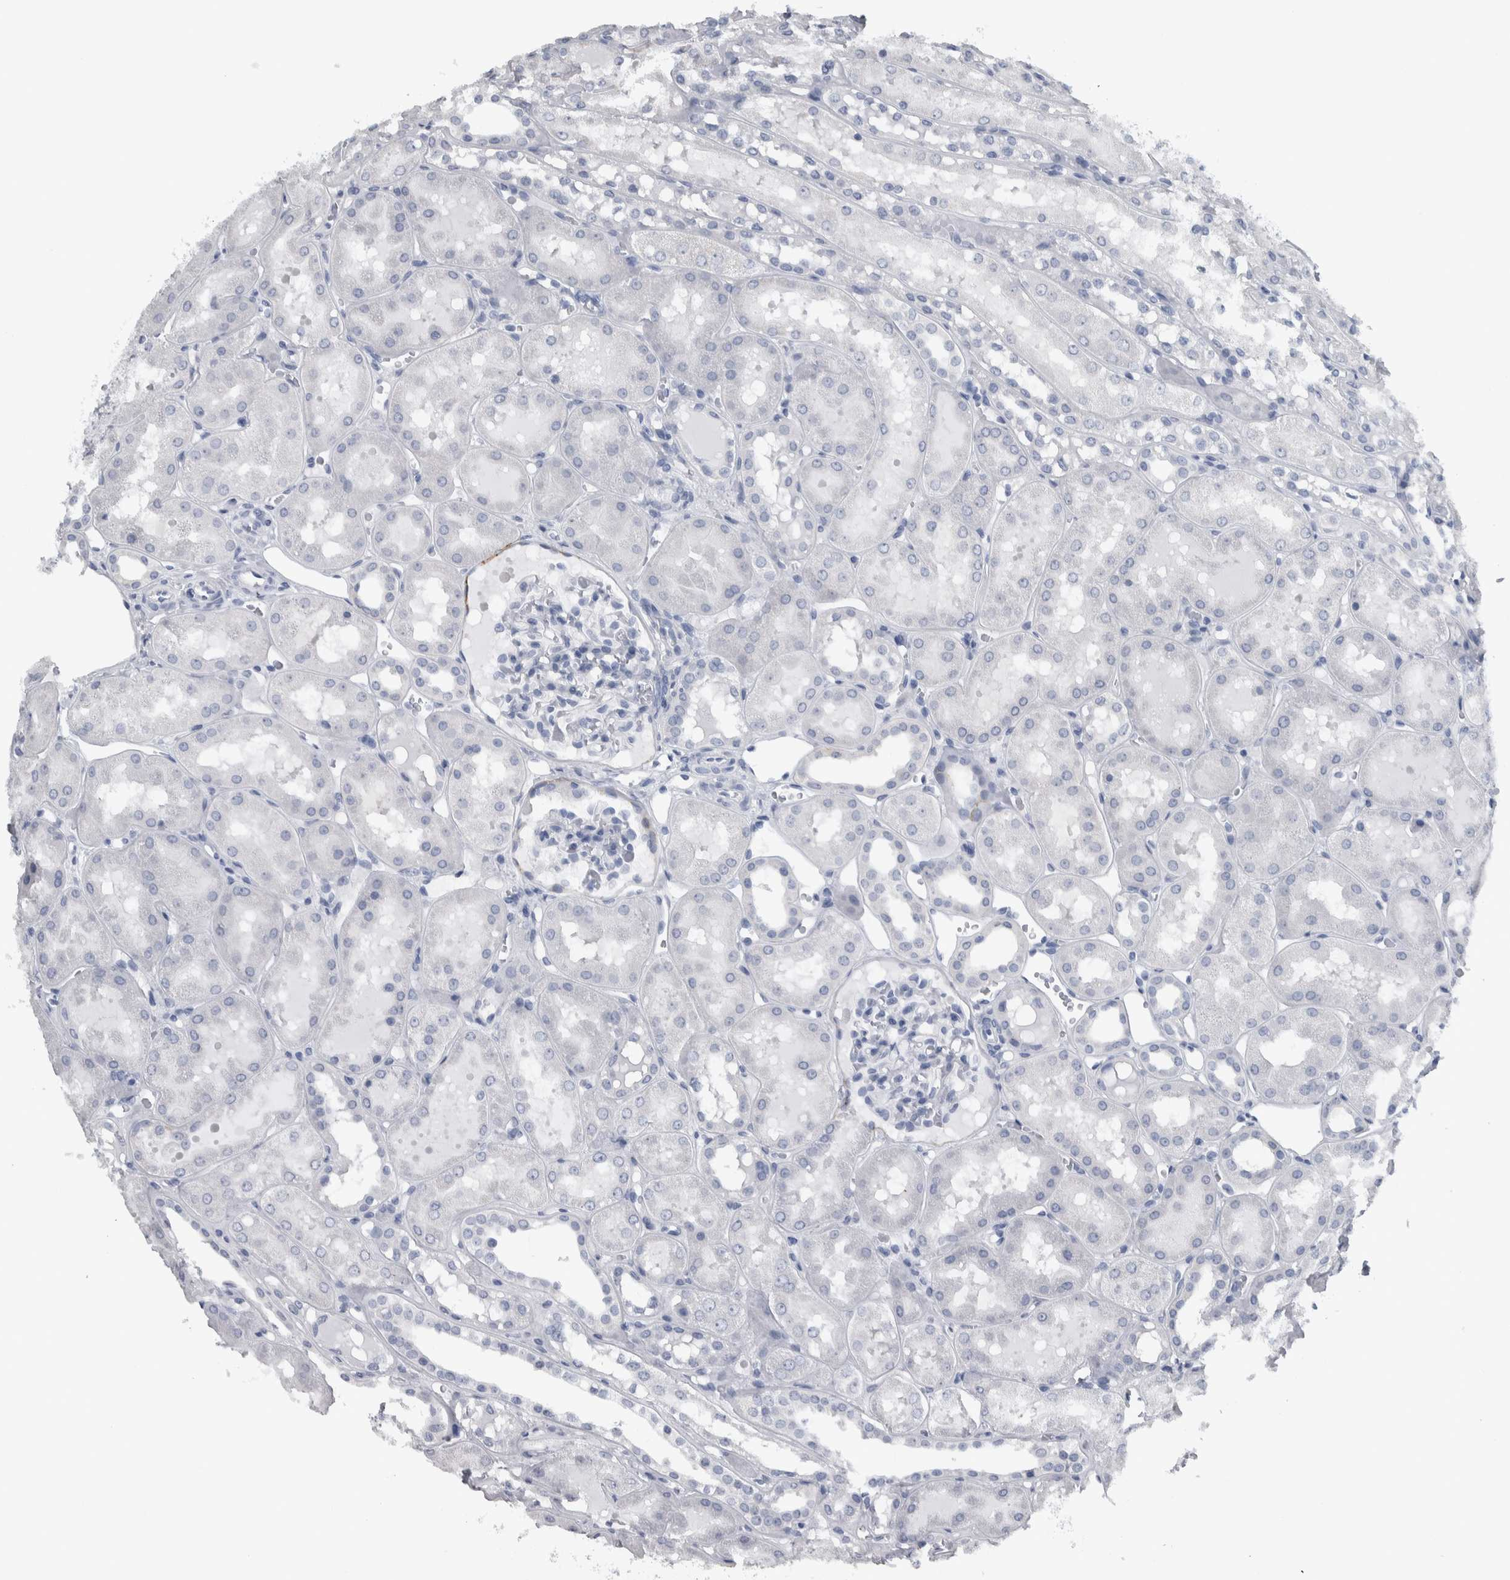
{"staining": {"intensity": "negative", "quantity": "none", "location": "none"}, "tissue": "kidney", "cell_type": "Cells in glomeruli", "image_type": "normal", "snomed": [{"axis": "morphology", "description": "Normal tissue, NOS"}, {"axis": "topography", "description": "Kidney"}, {"axis": "topography", "description": "Urinary bladder"}], "caption": "Cells in glomeruli show no significant staining in normal kidney. (DAB (3,3'-diaminobenzidine) IHC with hematoxylin counter stain).", "gene": "CDH17", "patient": {"sex": "male", "age": 16}}